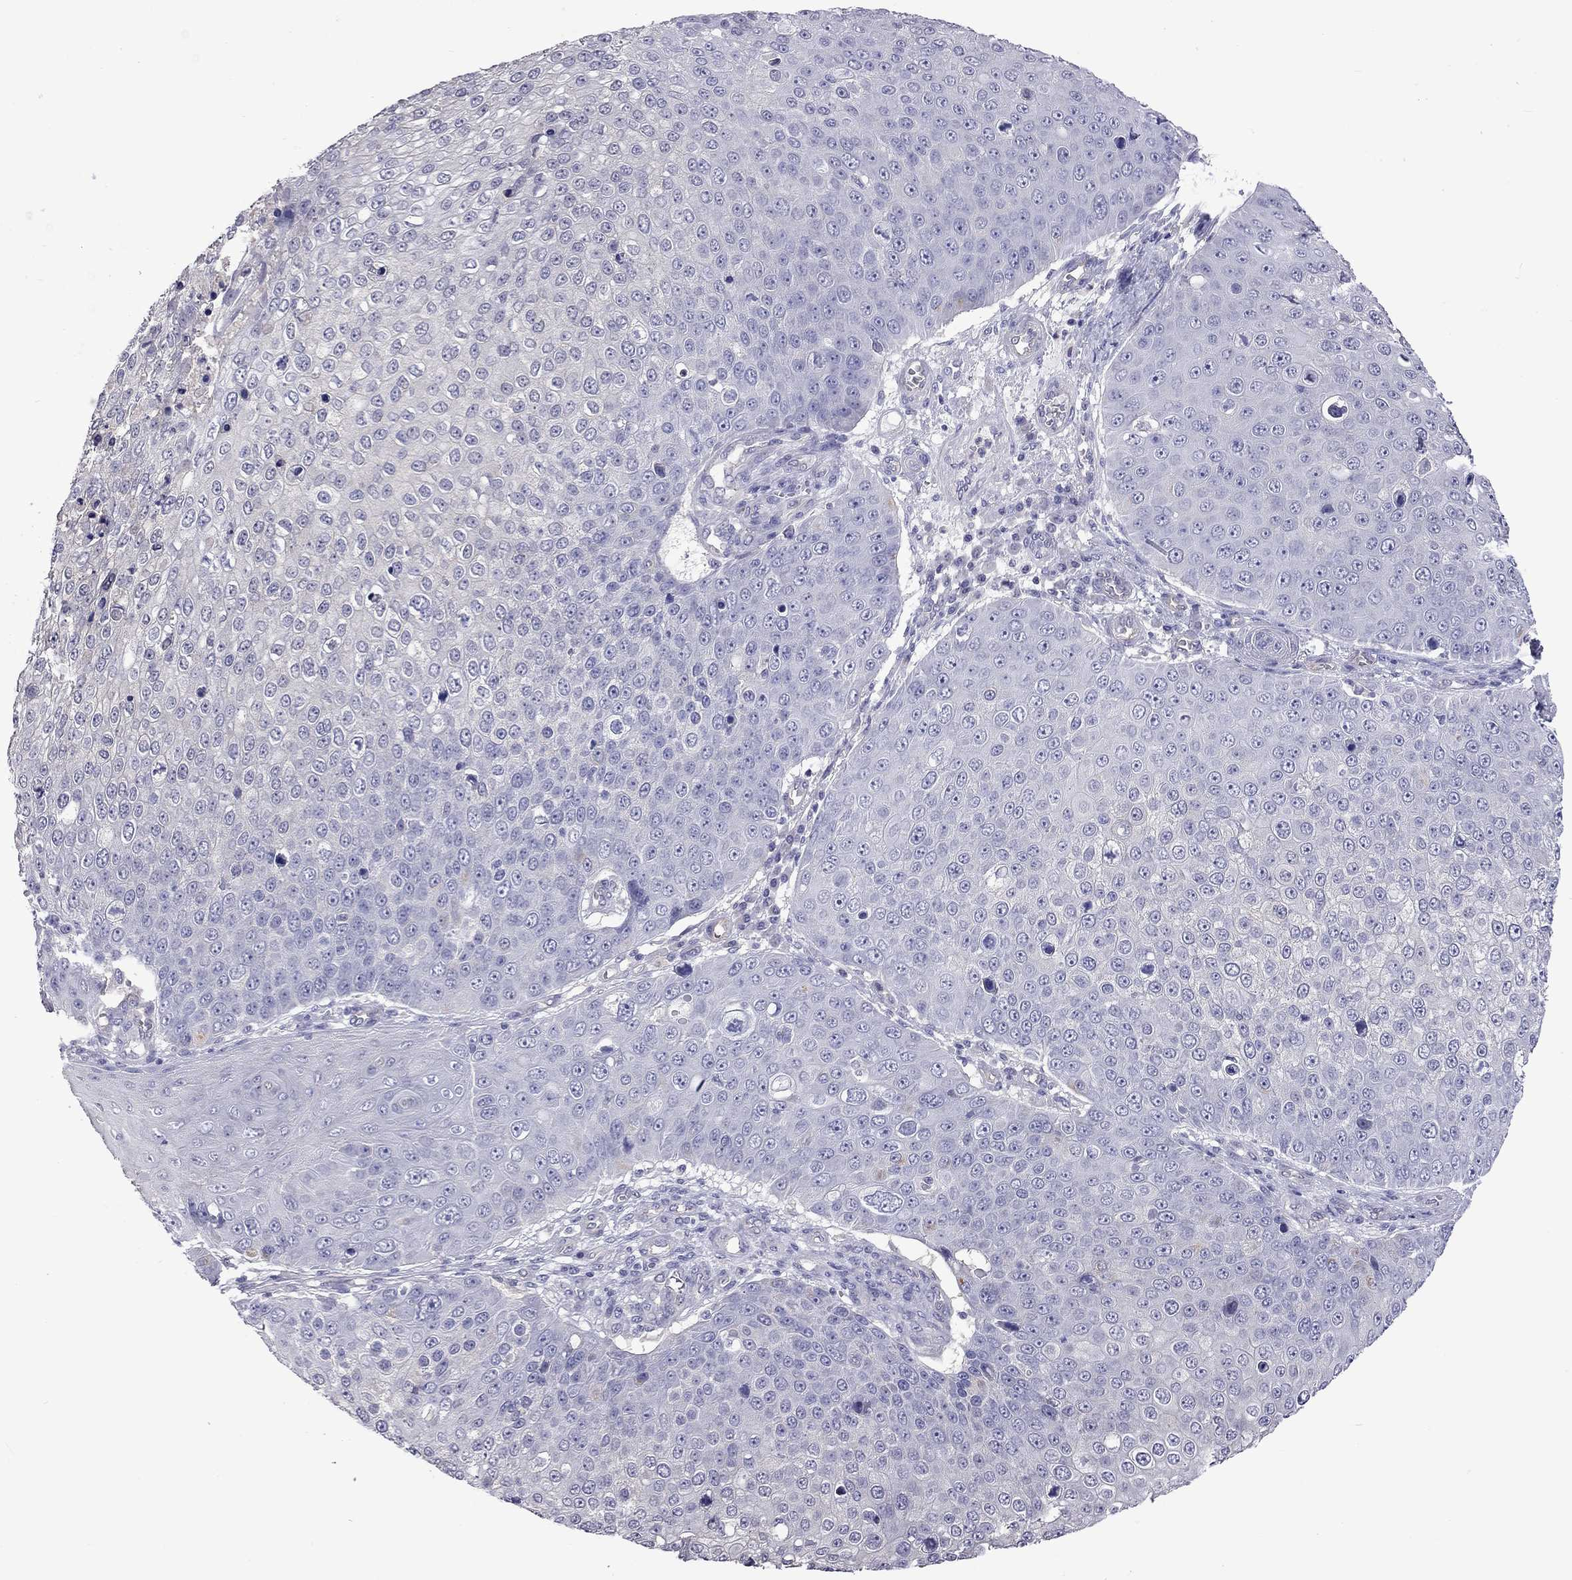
{"staining": {"intensity": "negative", "quantity": "none", "location": "none"}, "tissue": "skin cancer", "cell_type": "Tumor cells", "image_type": "cancer", "snomed": [{"axis": "morphology", "description": "Squamous cell carcinoma, NOS"}, {"axis": "topography", "description": "Skin"}], "caption": "High magnification brightfield microscopy of squamous cell carcinoma (skin) stained with DAB (3,3'-diaminobenzidine) (brown) and counterstained with hematoxylin (blue): tumor cells show no significant staining.", "gene": "FEZ1", "patient": {"sex": "male", "age": 71}}